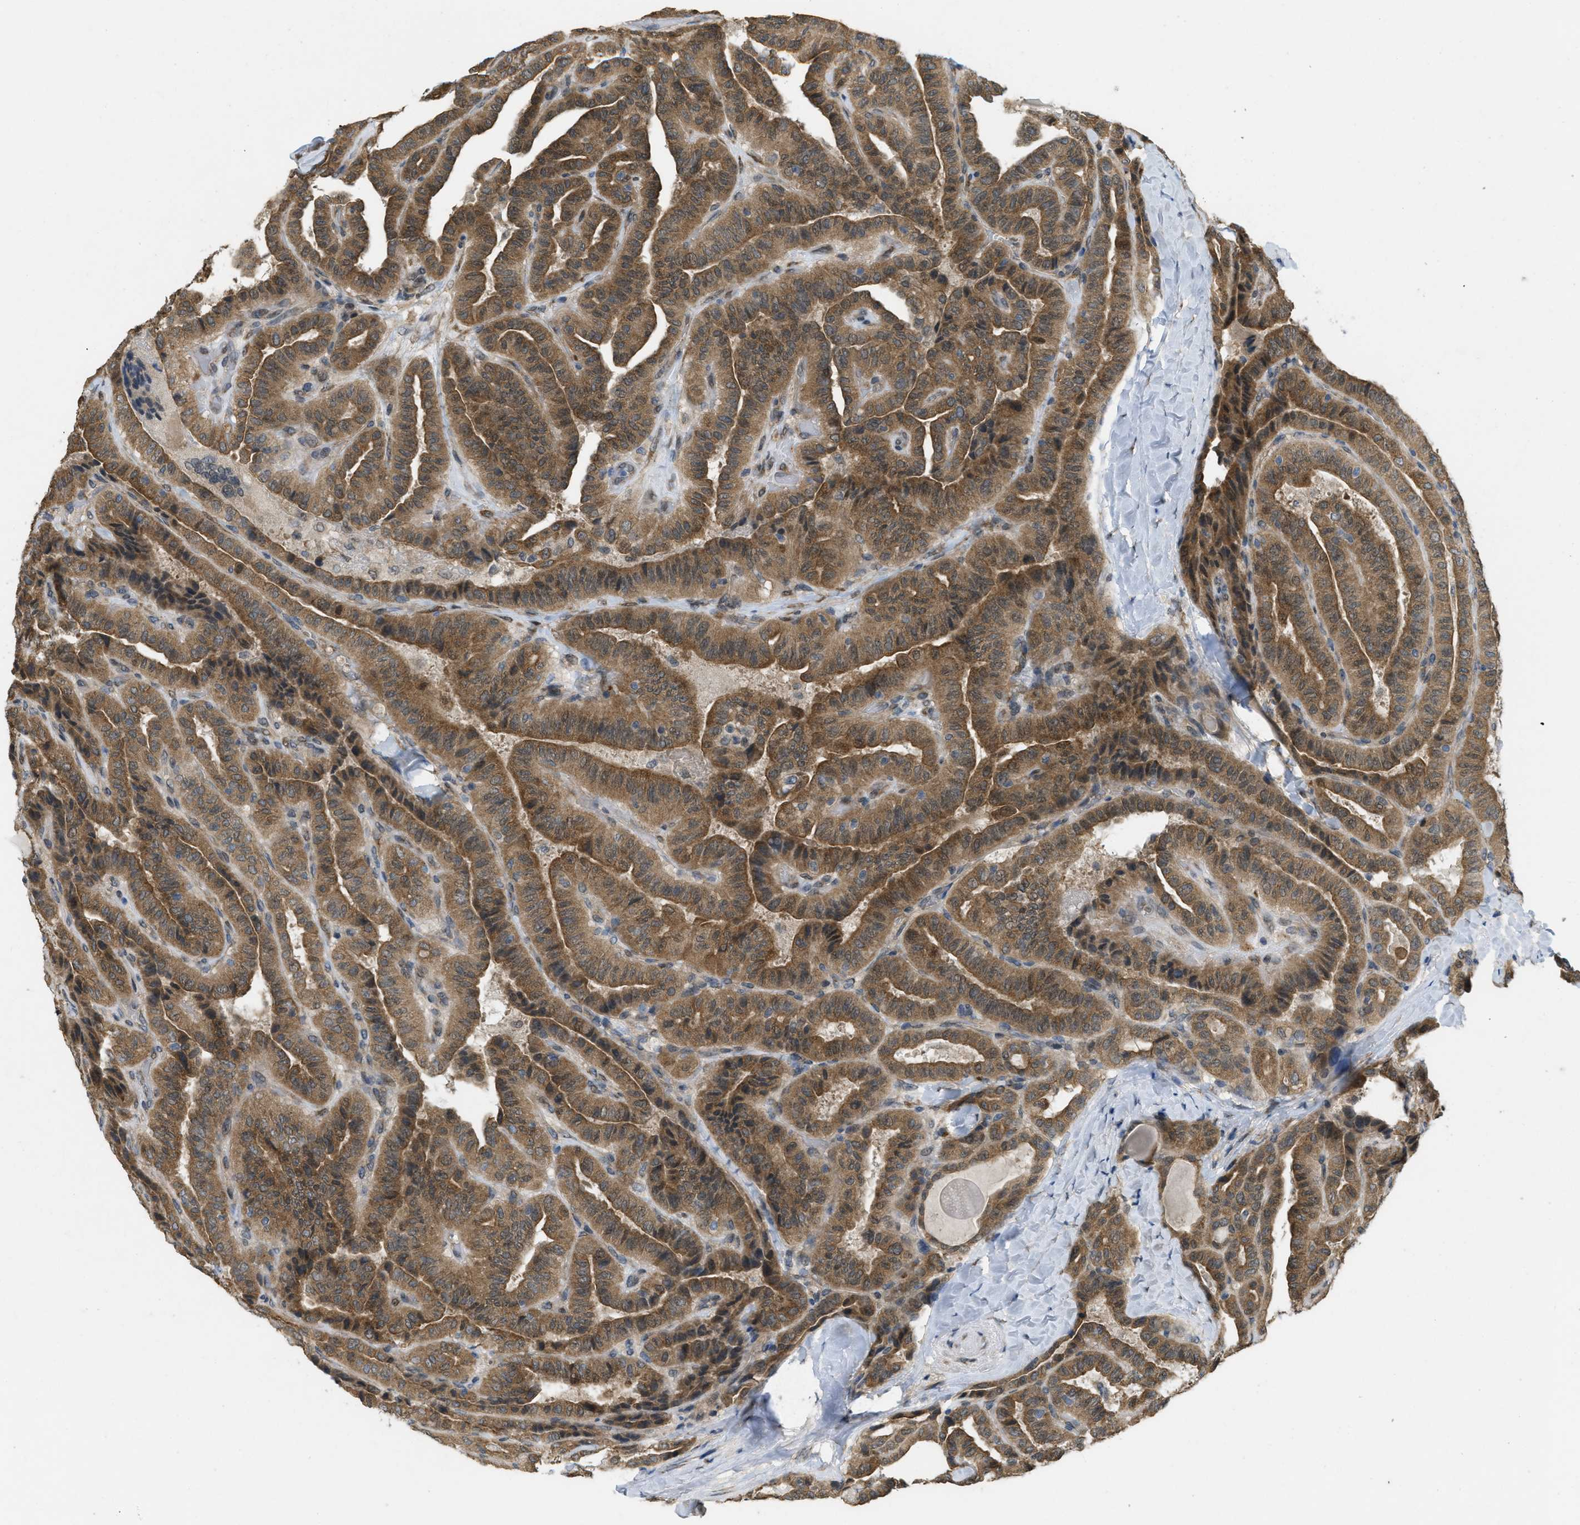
{"staining": {"intensity": "moderate", "quantity": ">75%", "location": "cytoplasmic/membranous"}, "tissue": "thyroid cancer", "cell_type": "Tumor cells", "image_type": "cancer", "snomed": [{"axis": "morphology", "description": "Papillary adenocarcinoma, NOS"}, {"axis": "topography", "description": "Thyroid gland"}], "caption": "DAB (3,3'-diaminobenzidine) immunohistochemical staining of papillary adenocarcinoma (thyroid) displays moderate cytoplasmic/membranous protein expression in about >75% of tumor cells. The protein is stained brown, and the nuclei are stained in blue (DAB IHC with brightfield microscopy, high magnification).", "gene": "IFNLR1", "patient": {"sex": "male", "age": 77}}